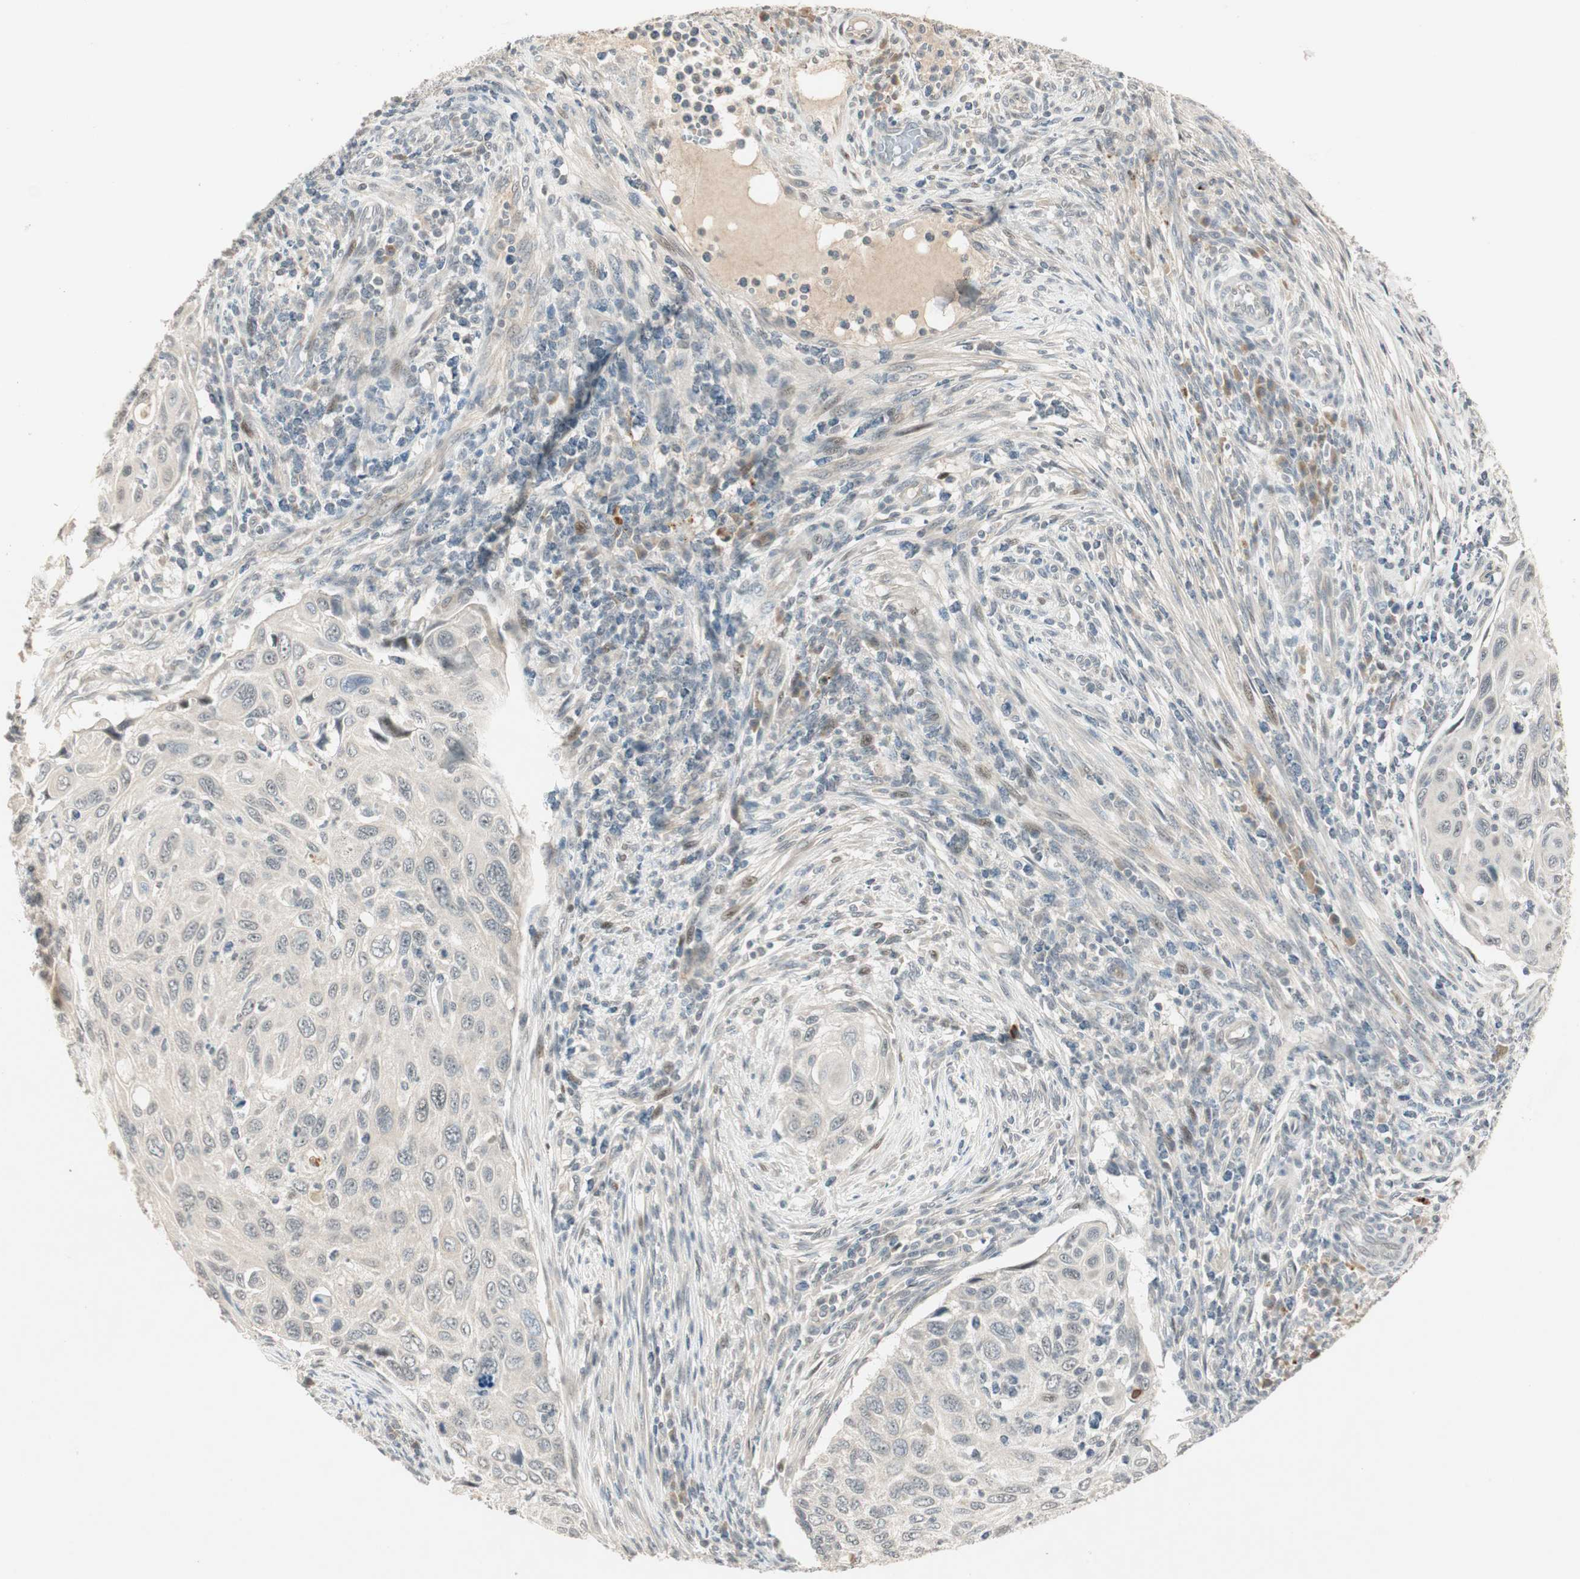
{"staining": {"intensity": "negative", "quantity": "none", "location": "none"}, "tissue": "cervical cancer", "cell_type": "Tumor cells", "image_type": "cancer", "snomed": [{"axis": "morphology", "description": "Squamous cell carcinoma, NOS"}, {"axis": "topography", "description": "Cervix"}], "caption": "Immunohistochemistry image of human squamous cell carcinoma (cervical) stained for a protein (brown), which shows no staining in tumor cells.", "gene": "ACSL5", "patient": {"sex": "female", "age": 70}}